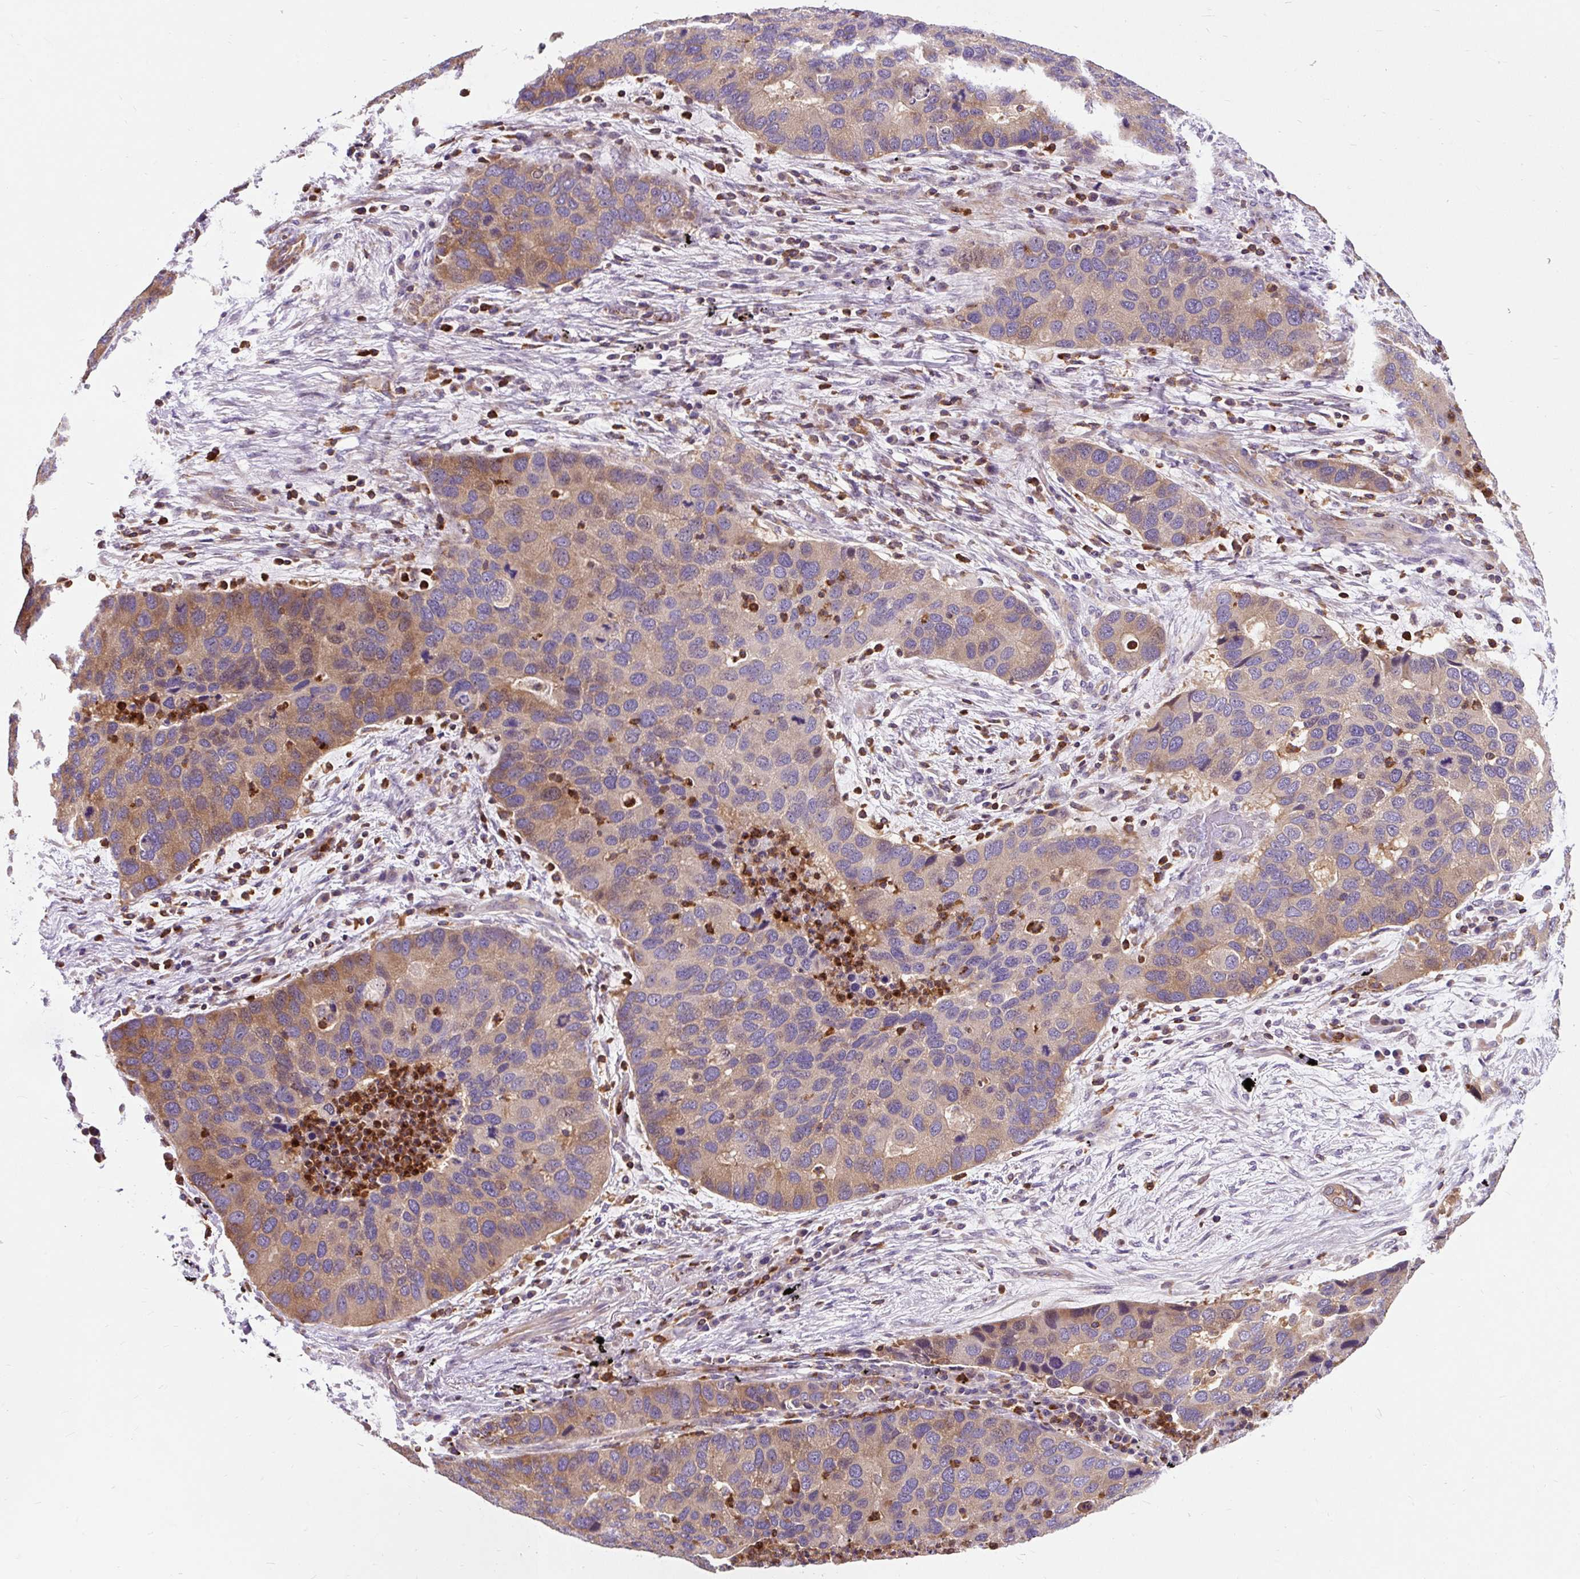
{"staining": {"intensity": "moderate", "quantity": "25%-75%", "location": "cytoplasmic/membranous"}, "tissue": "lung cancer", "cell_type": "Tumor cells", "image_type": "cancer", "snomed": [{"axis": "morphology", "description": "Aneuploidy"}, {"axis": "morphology", "description": "Adenocarcinoma, NOS"}, {"axis": "topography", "description": "Lymph node"}, {"axis": "topography", "description": "Lung"}], "caption": "IHC image of neoplastic tissue: human lung cancer stained using immunohistochemistry shows medium levels of moderate protein expression localized specifically in the cytoplasmic/membranous of tumor cells, appearing as a cytoplasmic/membranous brown color.", "gene": "CISD3", "patient": {"sex": "female", "age": 74}}